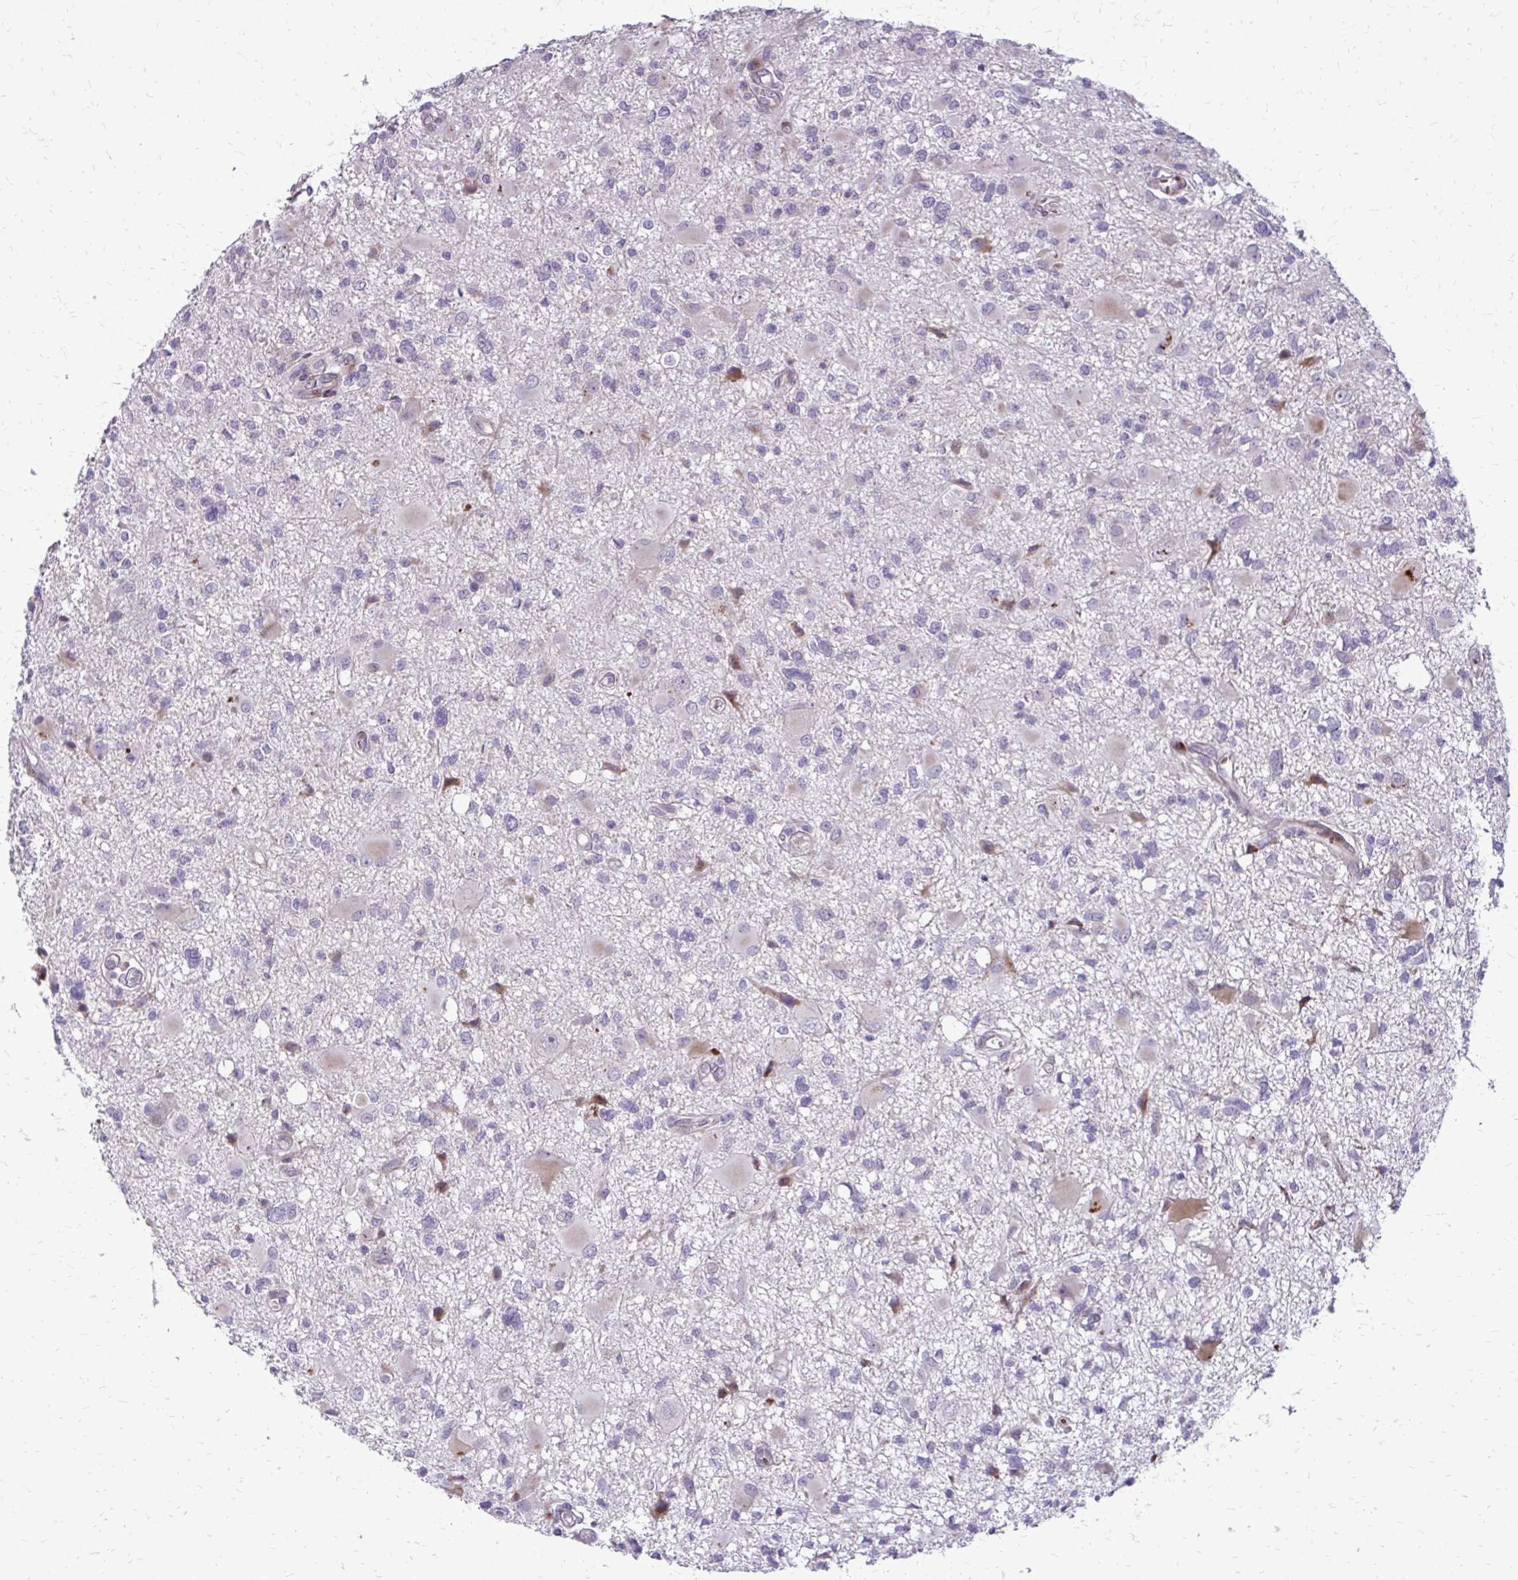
{"staining": {"intensity": "negative", "quantity": "none", "location": "none"}, "tissue": "glioma", "cell_type": "Tumor cells", "image_type": "cancer", "snomed": [{"axis": "morphology", "description": "Glioma, malignant, High grade"}, {"axis": "topography", "description": "Brain"}], "caption": "High magnification brightfield microscopy of glioma stained with DAB (brown) and counterstained with hematoxylin (blue): tumor cells show no significant staining.", "gene": "FUNDC2", "patient": {"sex": "male", "age": 54}}